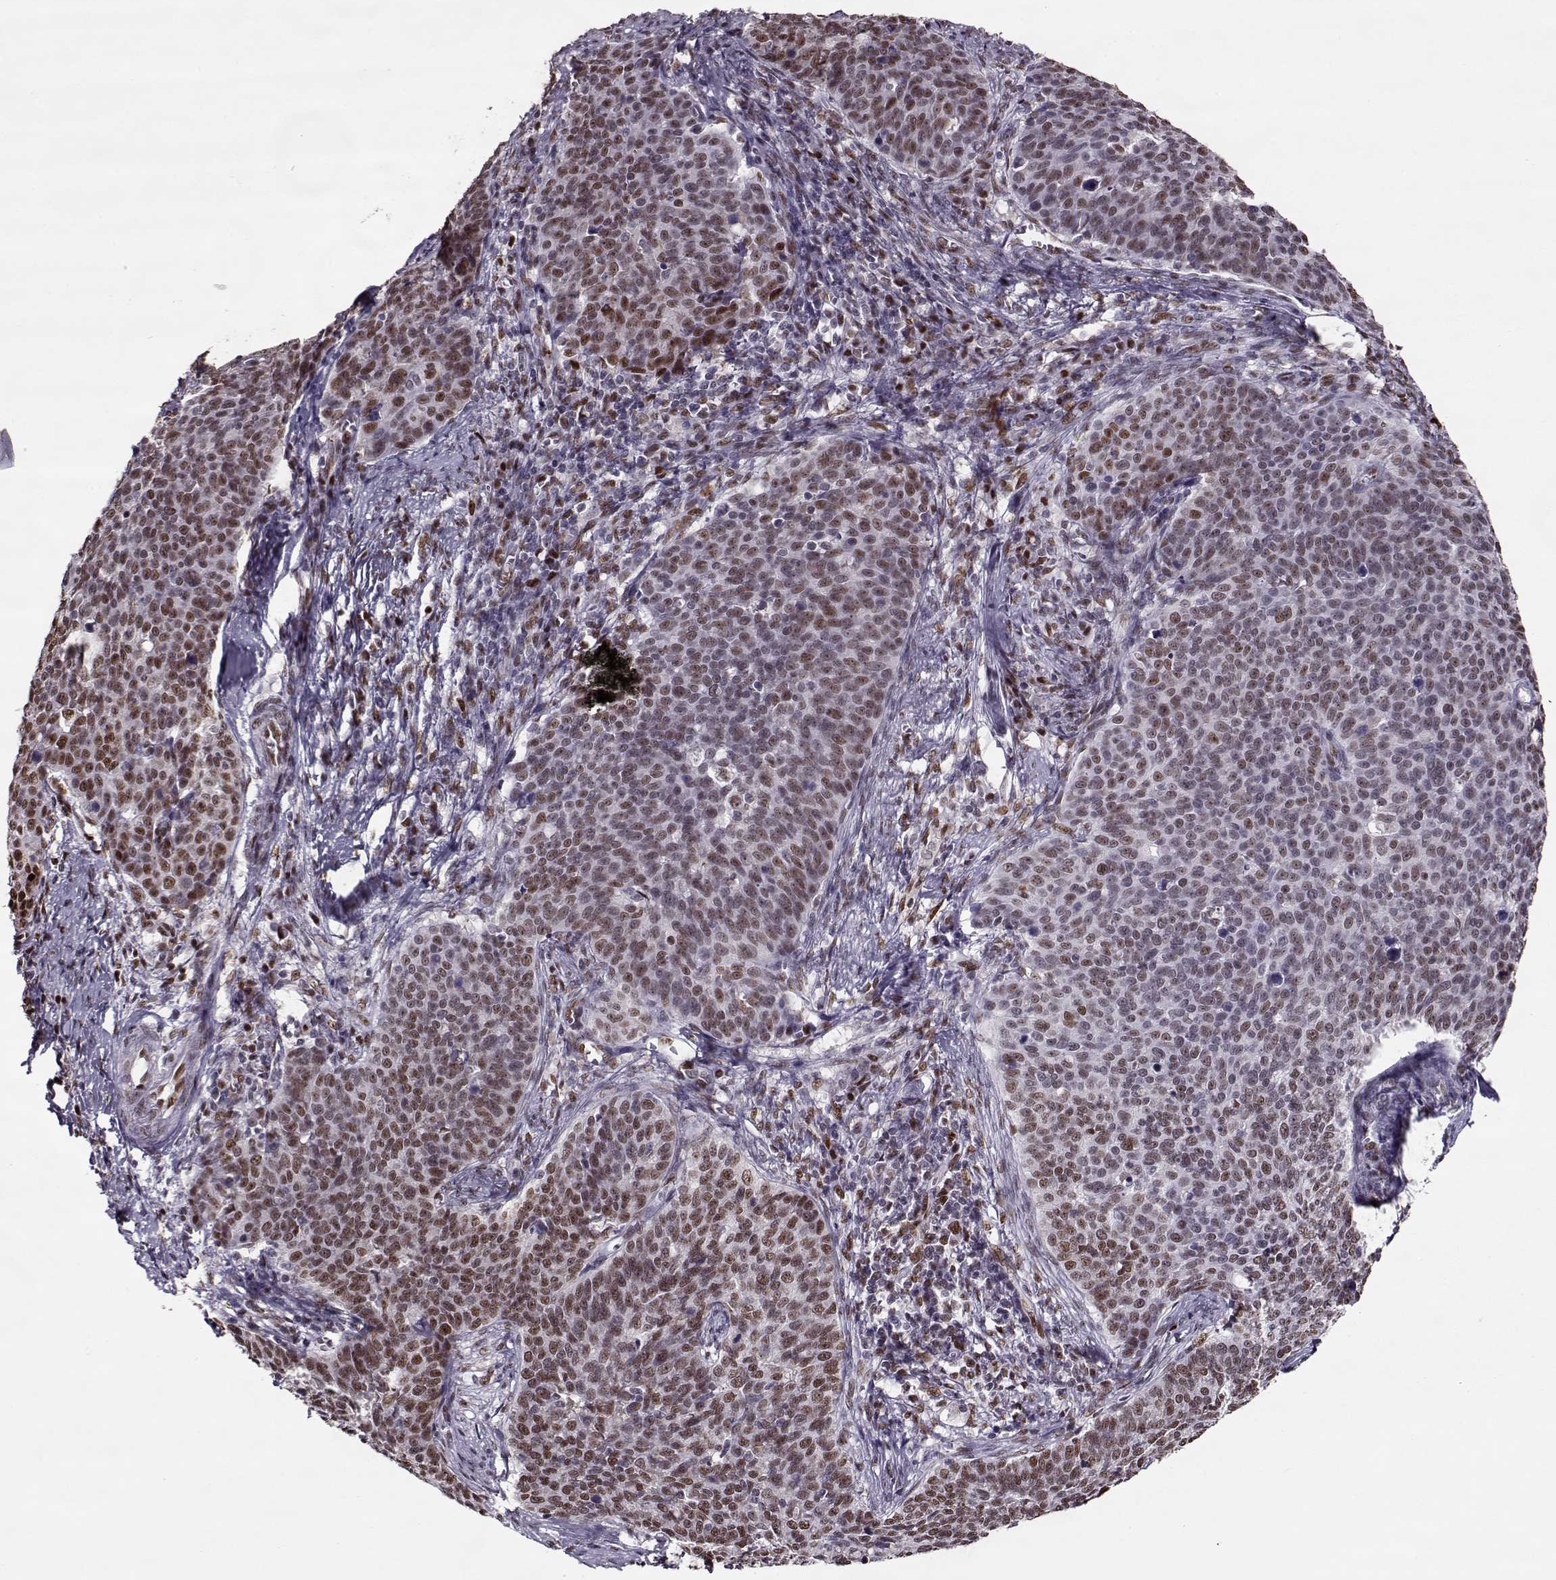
{"staining": {"intensity": "moderate", "quantity": "25%-75%", "location": "nuclear"}, "tissue": "cervical cancer", "cell_type": "Tumor cells", "image_type": "cancer", "snomed": [{"axis": "morphology", "description": "Squamous cell carcinoma, NOS"}, {"axis": "topography", "description": "Cervix"}], "caption": "Human cervical cancer stained with a brown dye displays moderate nuclear positive positivity in approximately 25%-75% of tumor cells.", "gene": "PRMT8", "patient": {"sex": "female", "age": 39}}